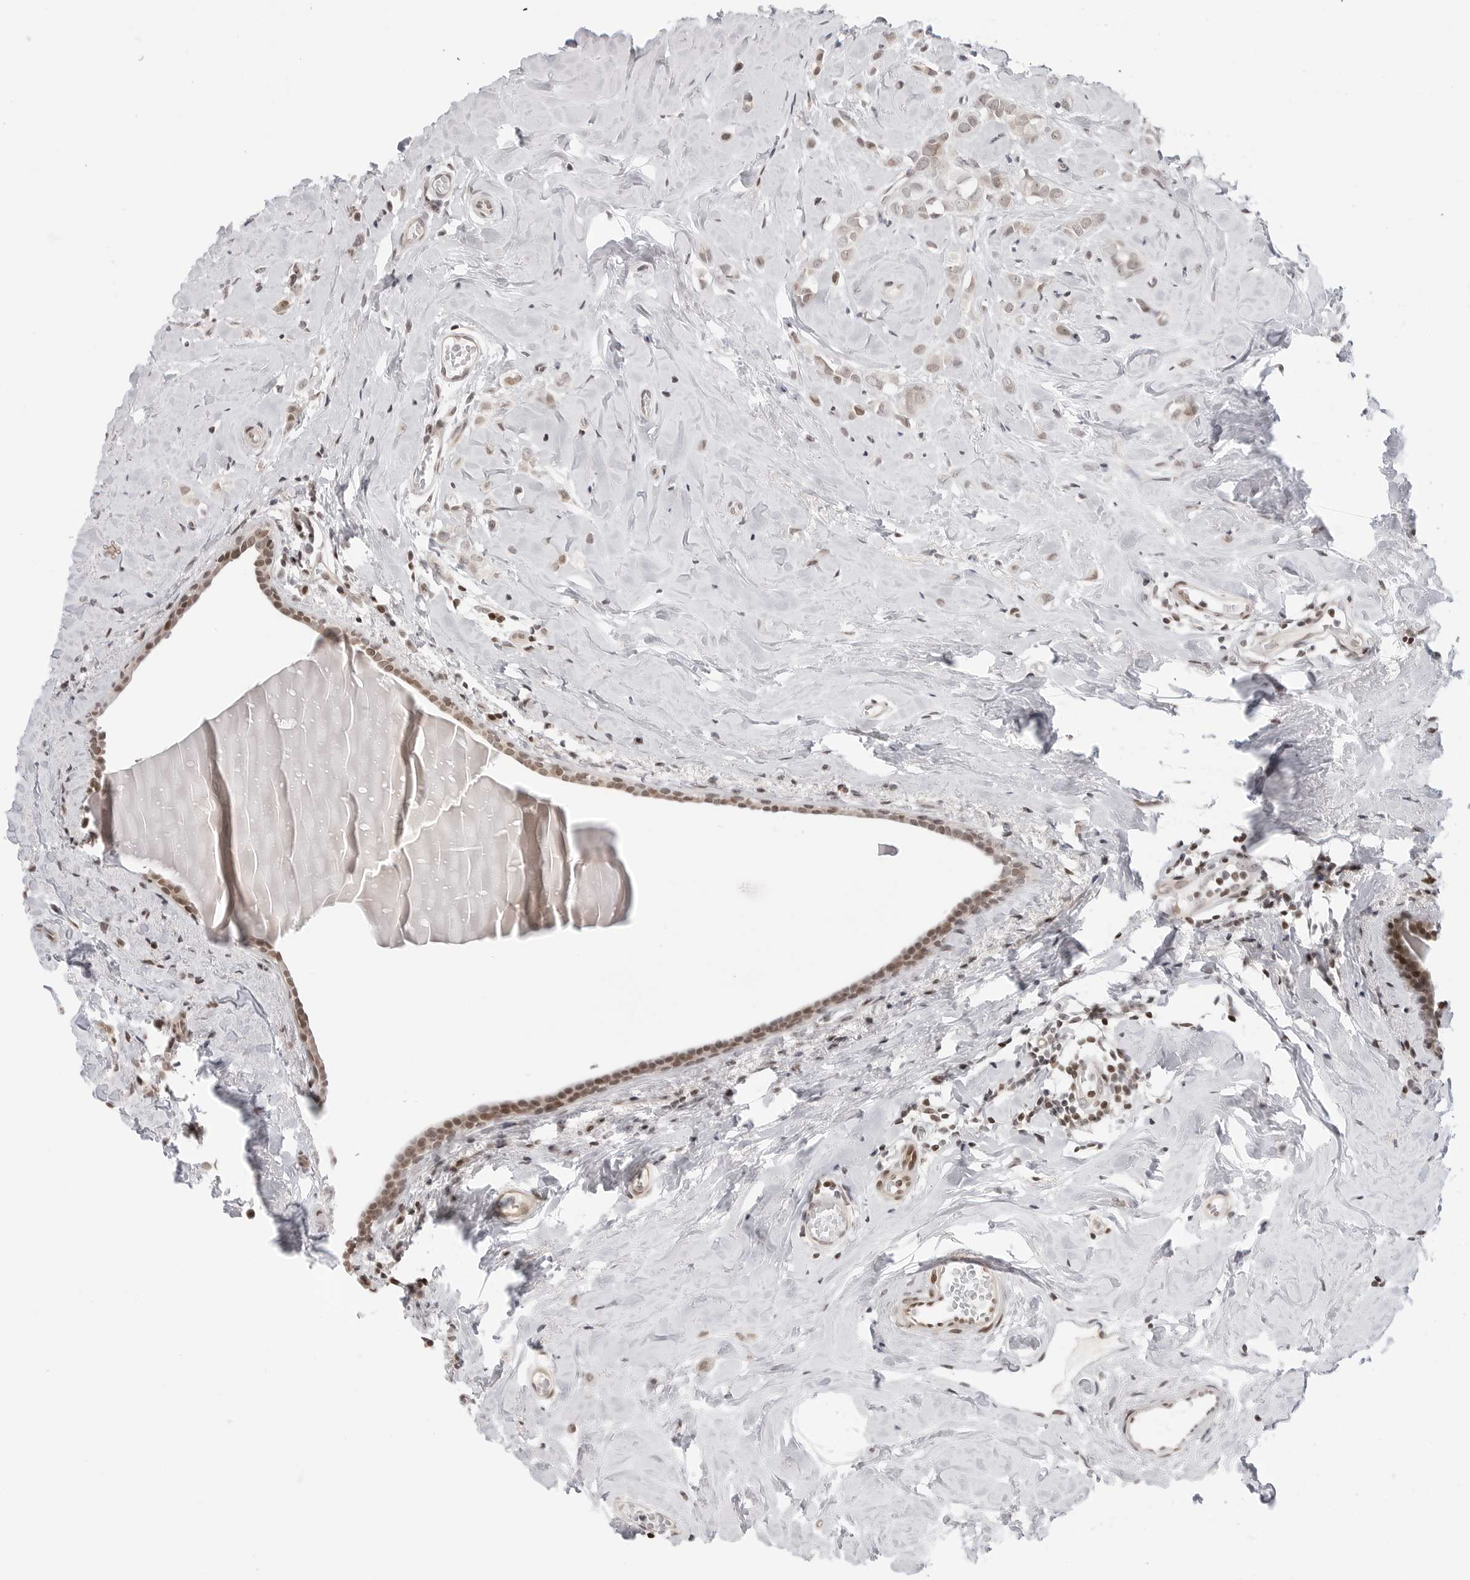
{"staining": {"intensity": "weak", "quantity": "25%-75%", "location": "nuclear"}, "tissue": "breast cancer", "cell_type": "Tumor cells", "image_type": "cancer", "snomed": [{"axis": "morphology", "description": "Lobular carcinoma"}, {"axis": "topography", "description": "Breast"}], "caption": "A histopathology image of breast cancer stained for a protein displays weak nuclear brown staining in tumor cells.", "gene": "C8orf33", "patient": {"sex": "female", "age": 47}}